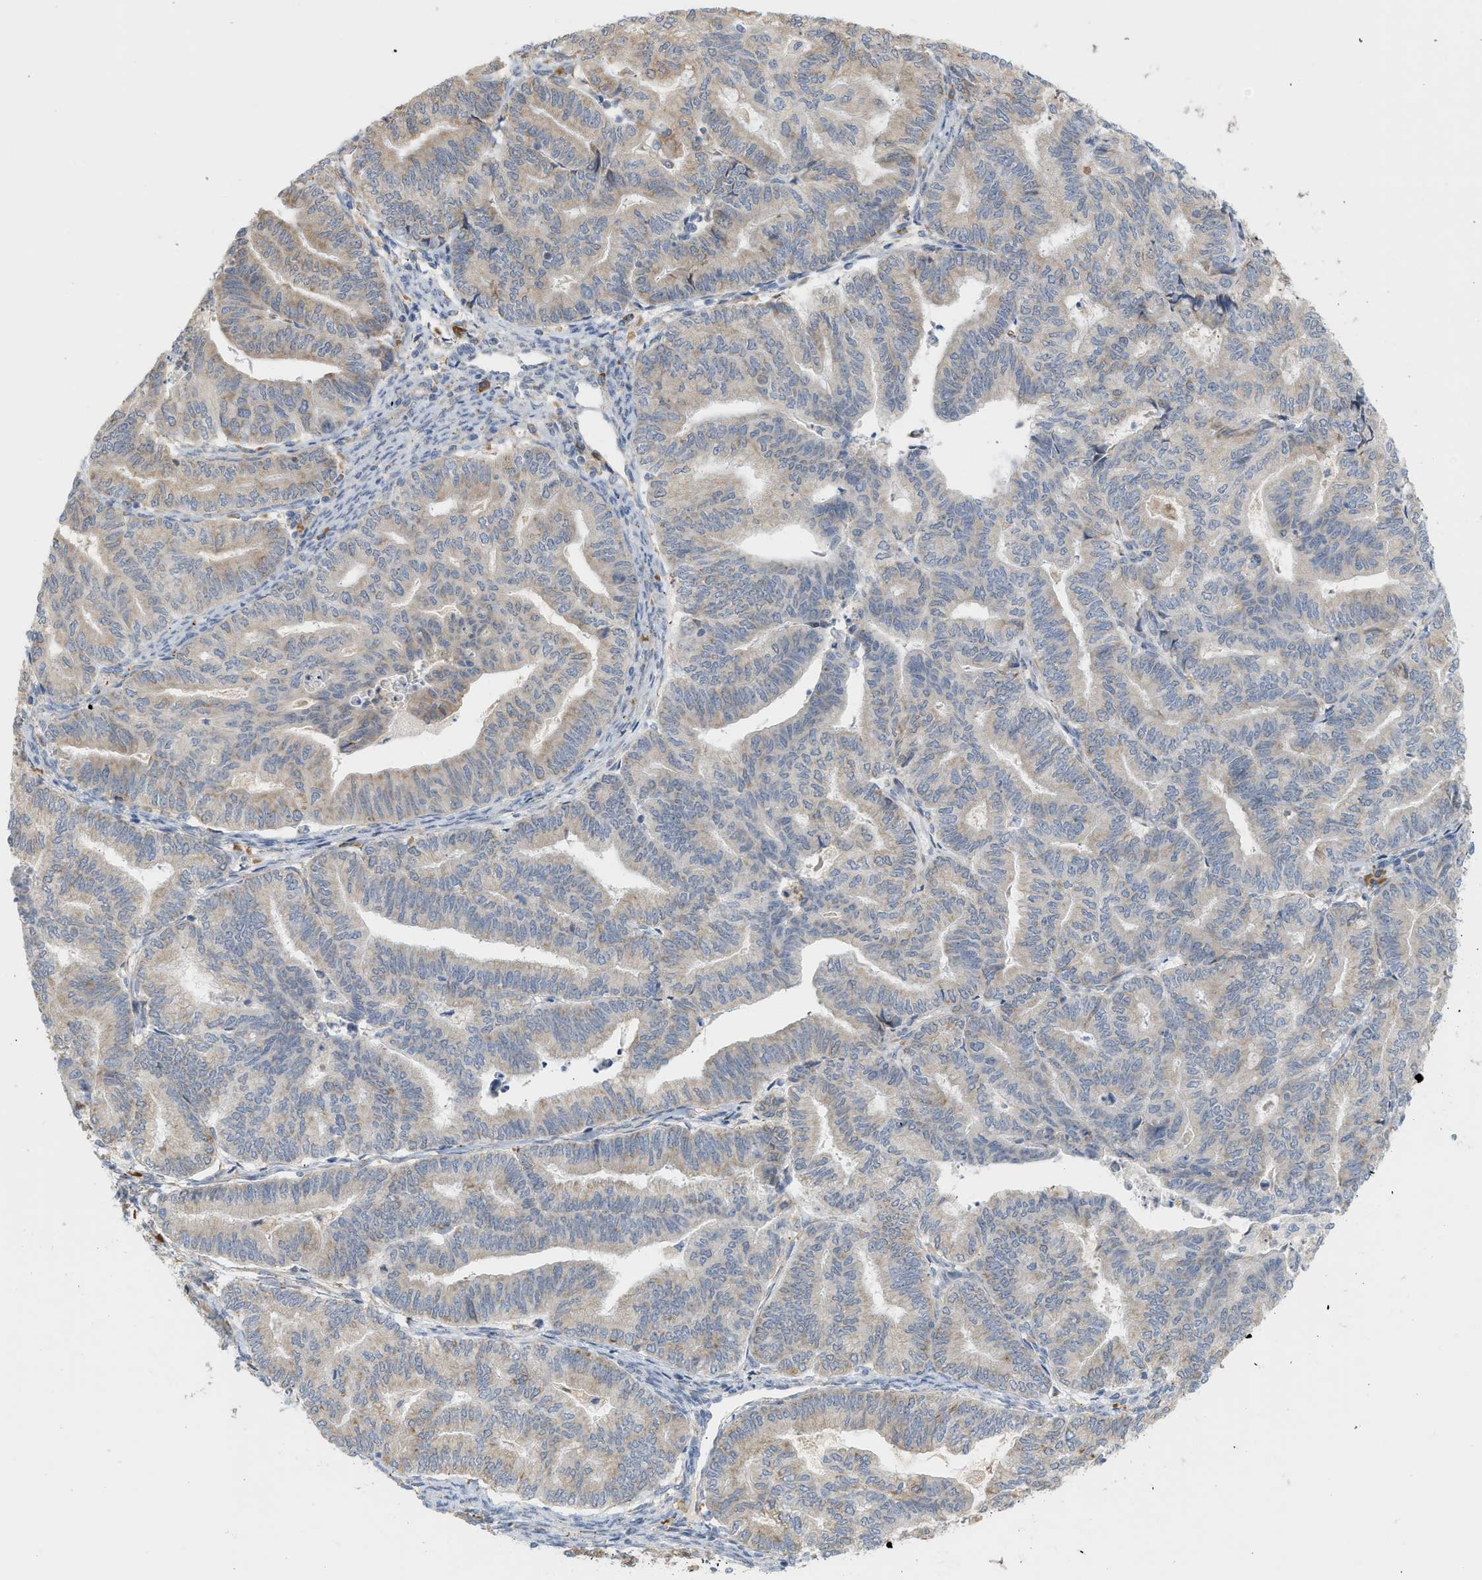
{"staining": {"intensity": "weak", "quantity": ">75%", "location": "cytoplasmic/membranous"}, "tissue": "endometrial cancer", "cell_type": "Tumor cells", "image_type": "cancer", "snomed": [{"axis": "morphology", "description": "Adenocarcinoma, NOS"}, {"axis": "topography", "description": "Endometrium"}], "caption": "DAB (3,3'-diaminobenzidine) immunohistochemical staining of human adenocarcinoma (endometrial) demonstrates weak cytoplasmic/membranous protein expression in approximately >75% of tumor cells.", "gene": "SVOP", "patient": {"sex": "female", "age": 79}}